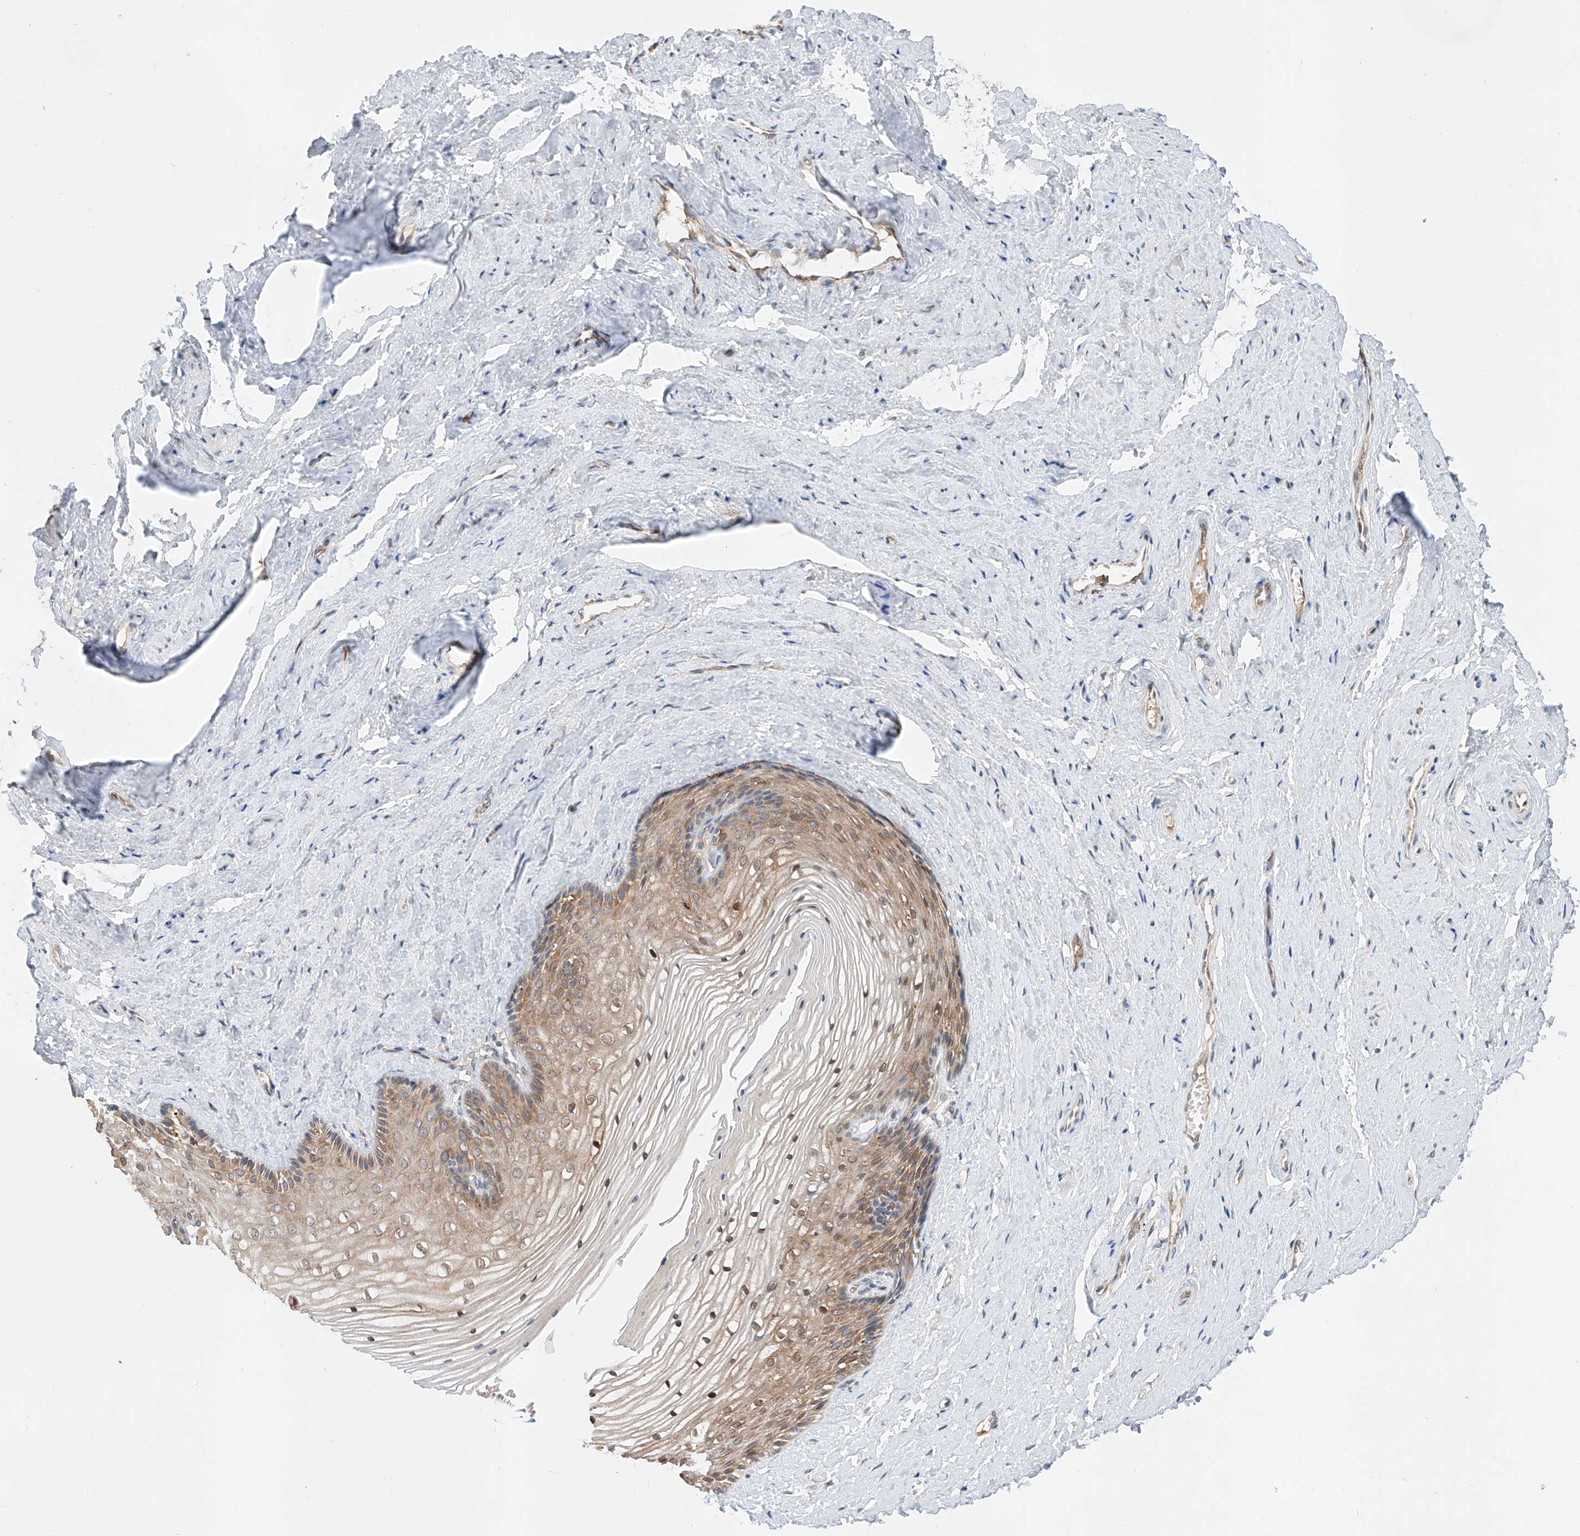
{"staining": {"intensity": "moderate", "quantity": ">75%", "location": "cytoplasmic/membranous,nuclear"}, "tissue": "vagina", "cell_type": "Squamous epithelial cells", "image_type": "normal", "snomed": [{"axis": "morphology", "description": "Normal tissue, NOS"}, {"axis": "topography", "description": "Vagina"}, {"axis": "topography", "description": "Cervix"}], "caption": "Moderate cytoplasmic/membranous,nuclear positivity for a protein is present in about >75% of squamous epithelial cells of normal vagina using immunohistochemistry (IHC).", "gene": "DIRAS3", "patient": {"sex": "female", "age": 40}}